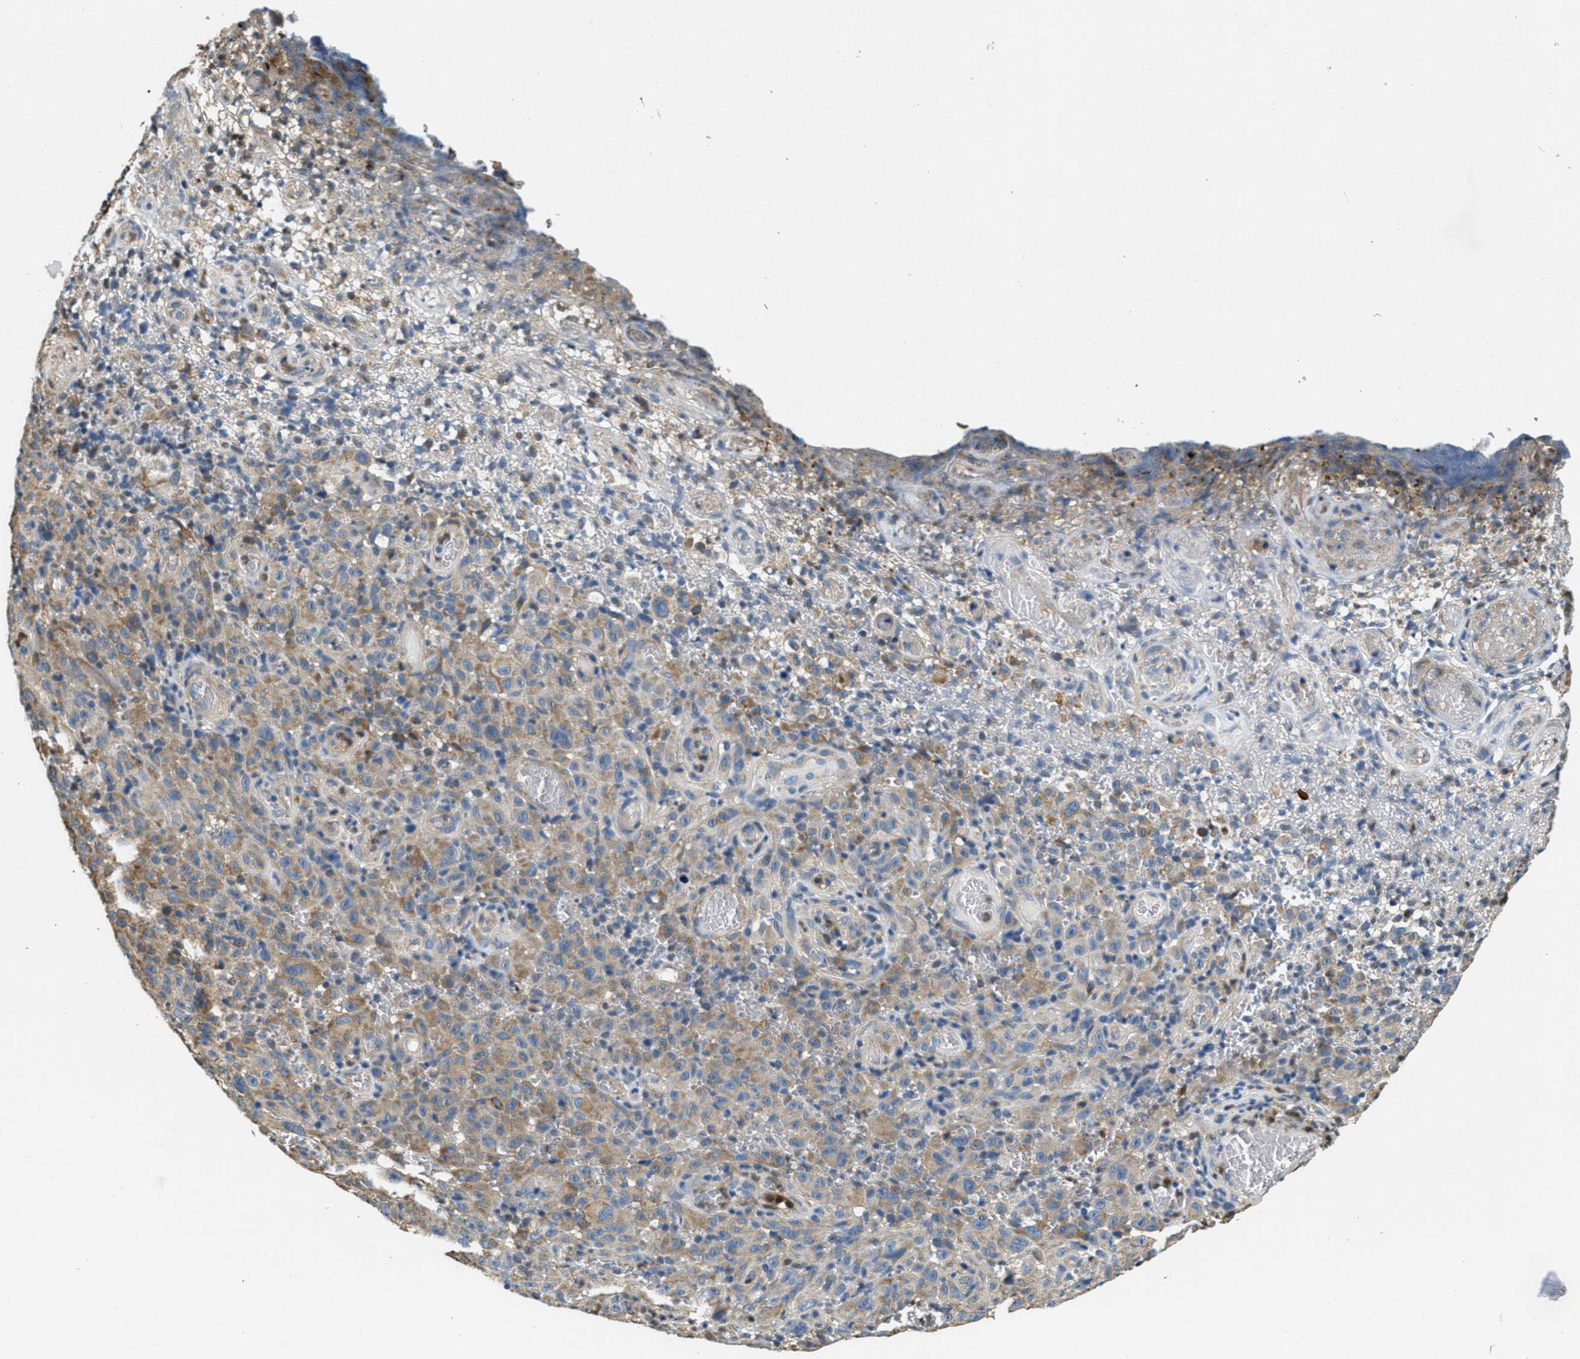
{"staining": {"intensity": "moderate", "quantity": "25%-75%", "location": "cytoplasmic/membranous"}, "tissue": "melanoma", "cell_type": "Tumor cells", "image_type": "cancer", "snomed": [{"axis": "morphology", "description": "Malignant melanoma, NOS"}, {"axis": "topography", "description": "Skin"}], "caption": "Melanoma stained with immunohistochemistry (IHC) demonstrates moderate cytoplasmic/membranous positivity in about 25%-75% of tumor cells.", "gene": "TOMM70", "patient": {"sex": "female", "age": 82}}